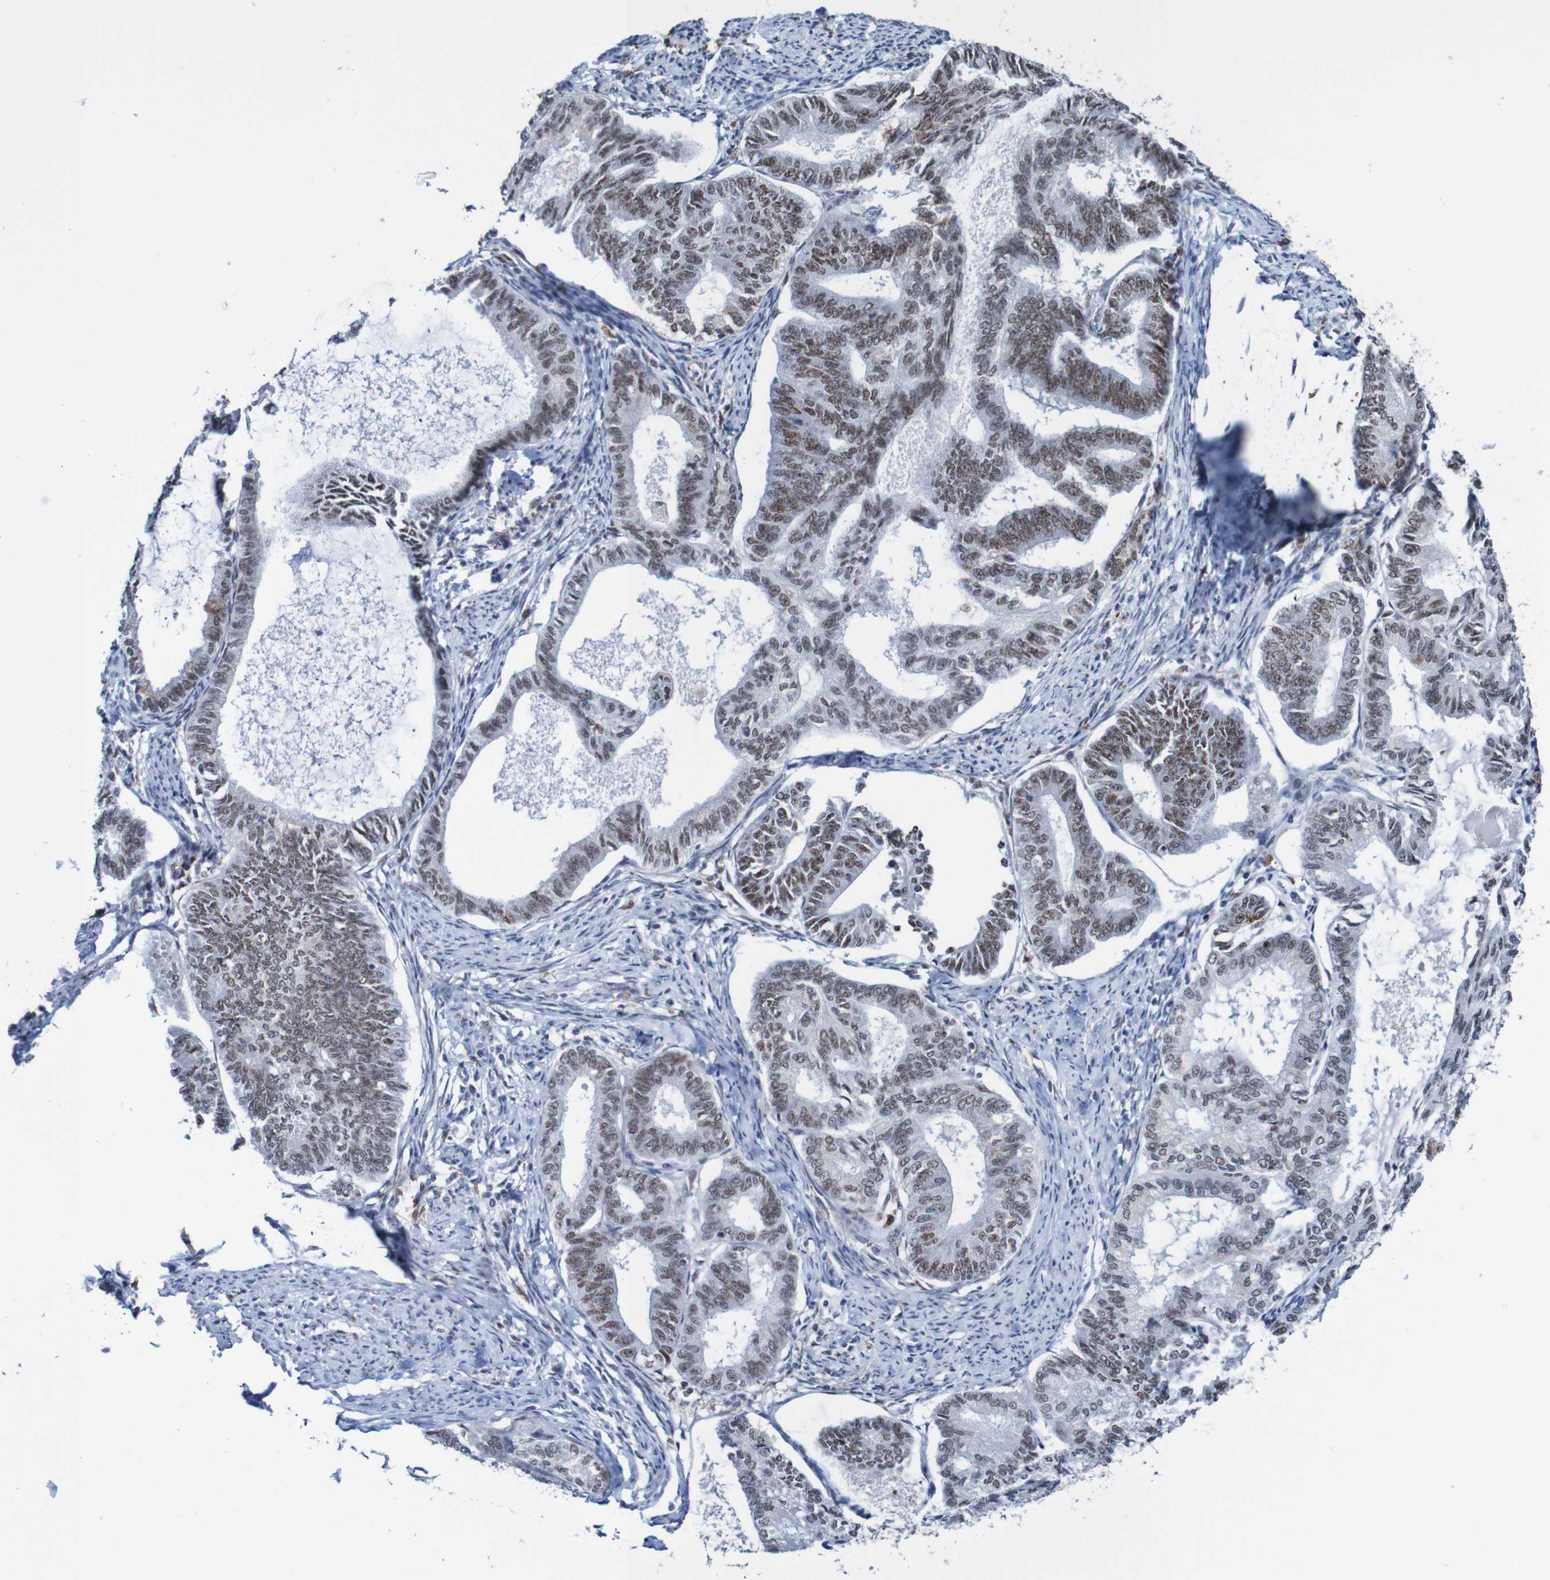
{"staining": {"intensity": "moderate", "quantity": "25%-75%", "location": "nuclear"}, "tissue": "endometrial cancer", "cell_type": "Tumor cells", "image_type": "cancer", "snomed": [{"axis": "morphology", "description": "Adenocarcinoma, NOS"}, {"axis": "topography", "description": "Endometrium"}], "caption": "Endometrial adenocarcinoma stained with immunohistochemistry shows moderate nuclear expression in approximately 25%-75% of tumor cells.", "gene": "CDC5L", "patient": {"sex": "female", "age": 86}}